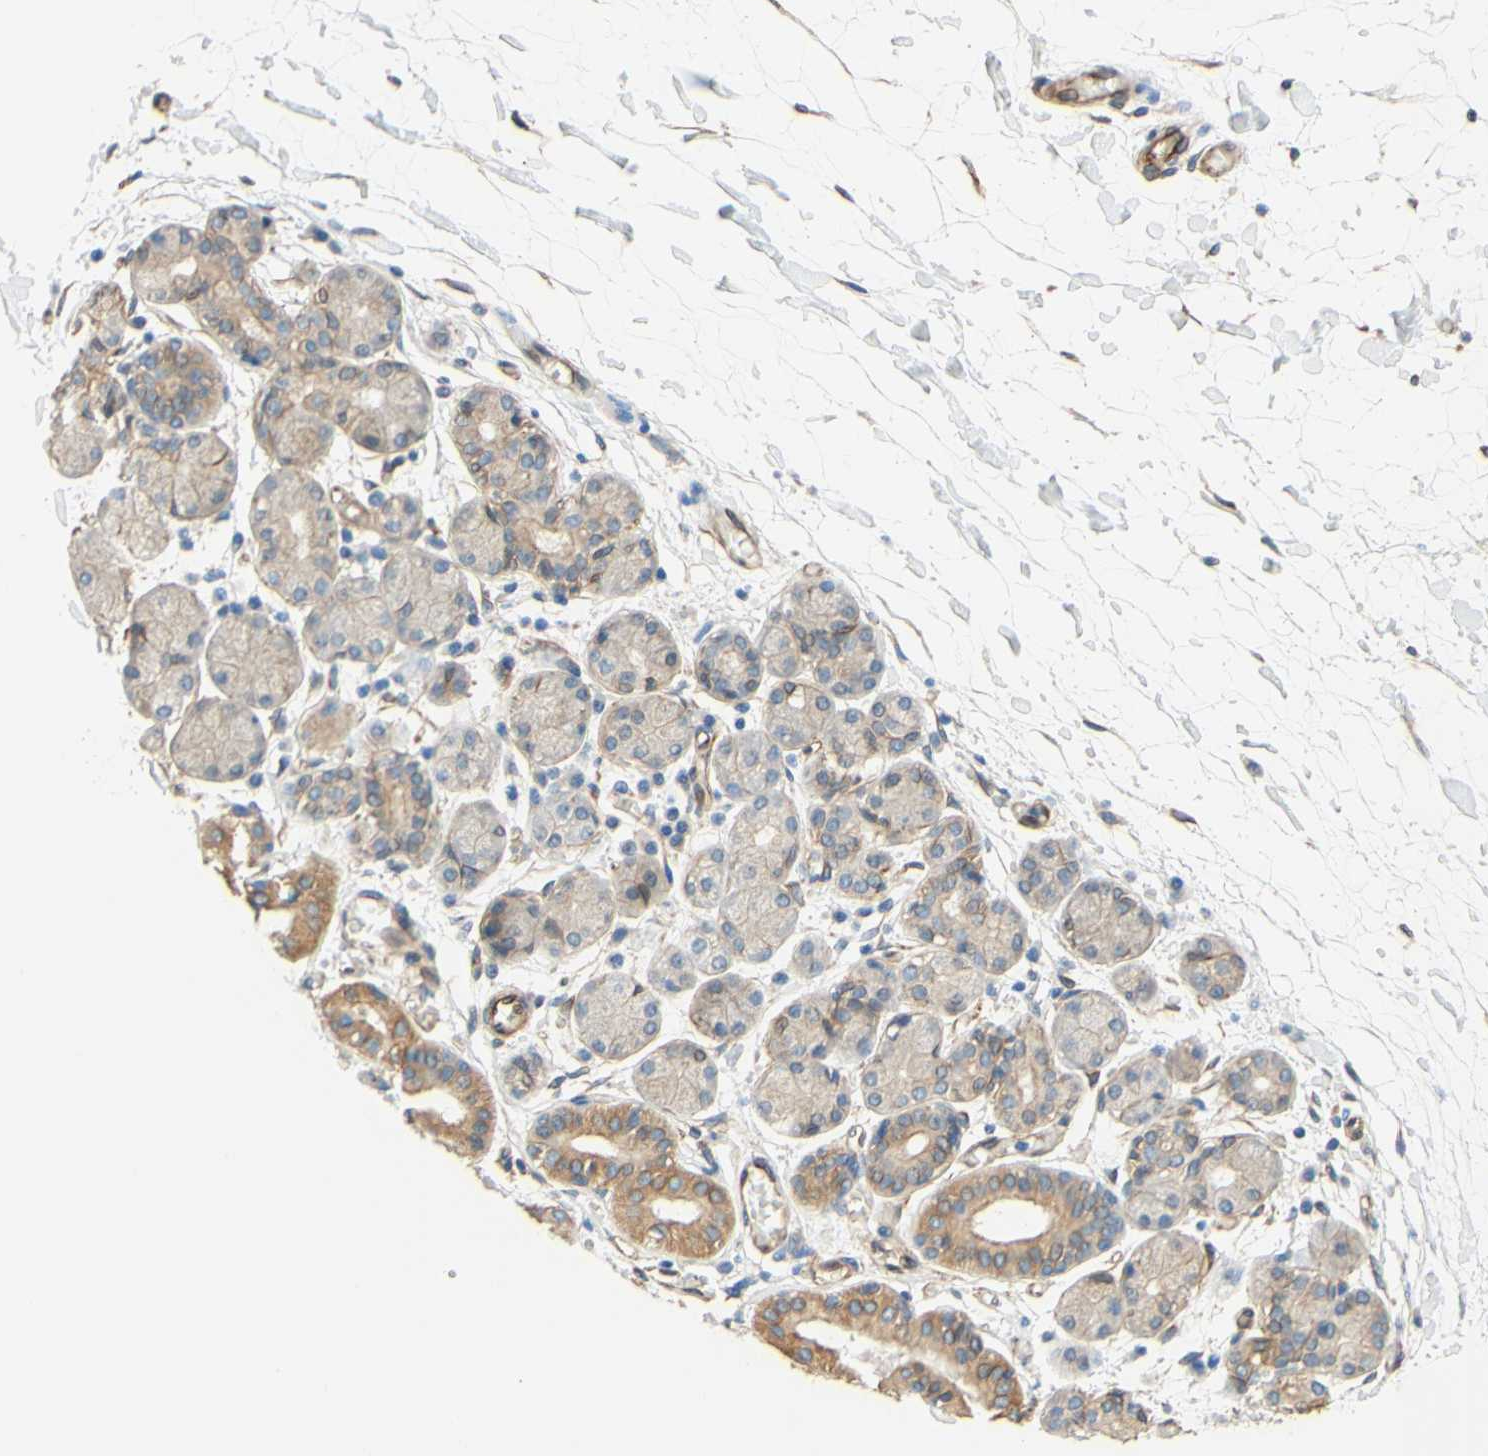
{"staining": {"intensity": "weak", "quantity": "<25%", "location": "cytoplasmic/membranous"}, "tissue": "salivary gland", "cell_type": "Glandular cells", "image_type": "normal", "snomed": [{"axis": "morphology", "description": "Normal tissue, NOS"}, {"axis": "topography", "description": "Salivary gland"}], "caption": "Human salivary gland stained for a protein using IHC exhibits no staining in glandular cells.", "gene": "ENDOD1", "patient": {"sex": "female", "age": 24}}